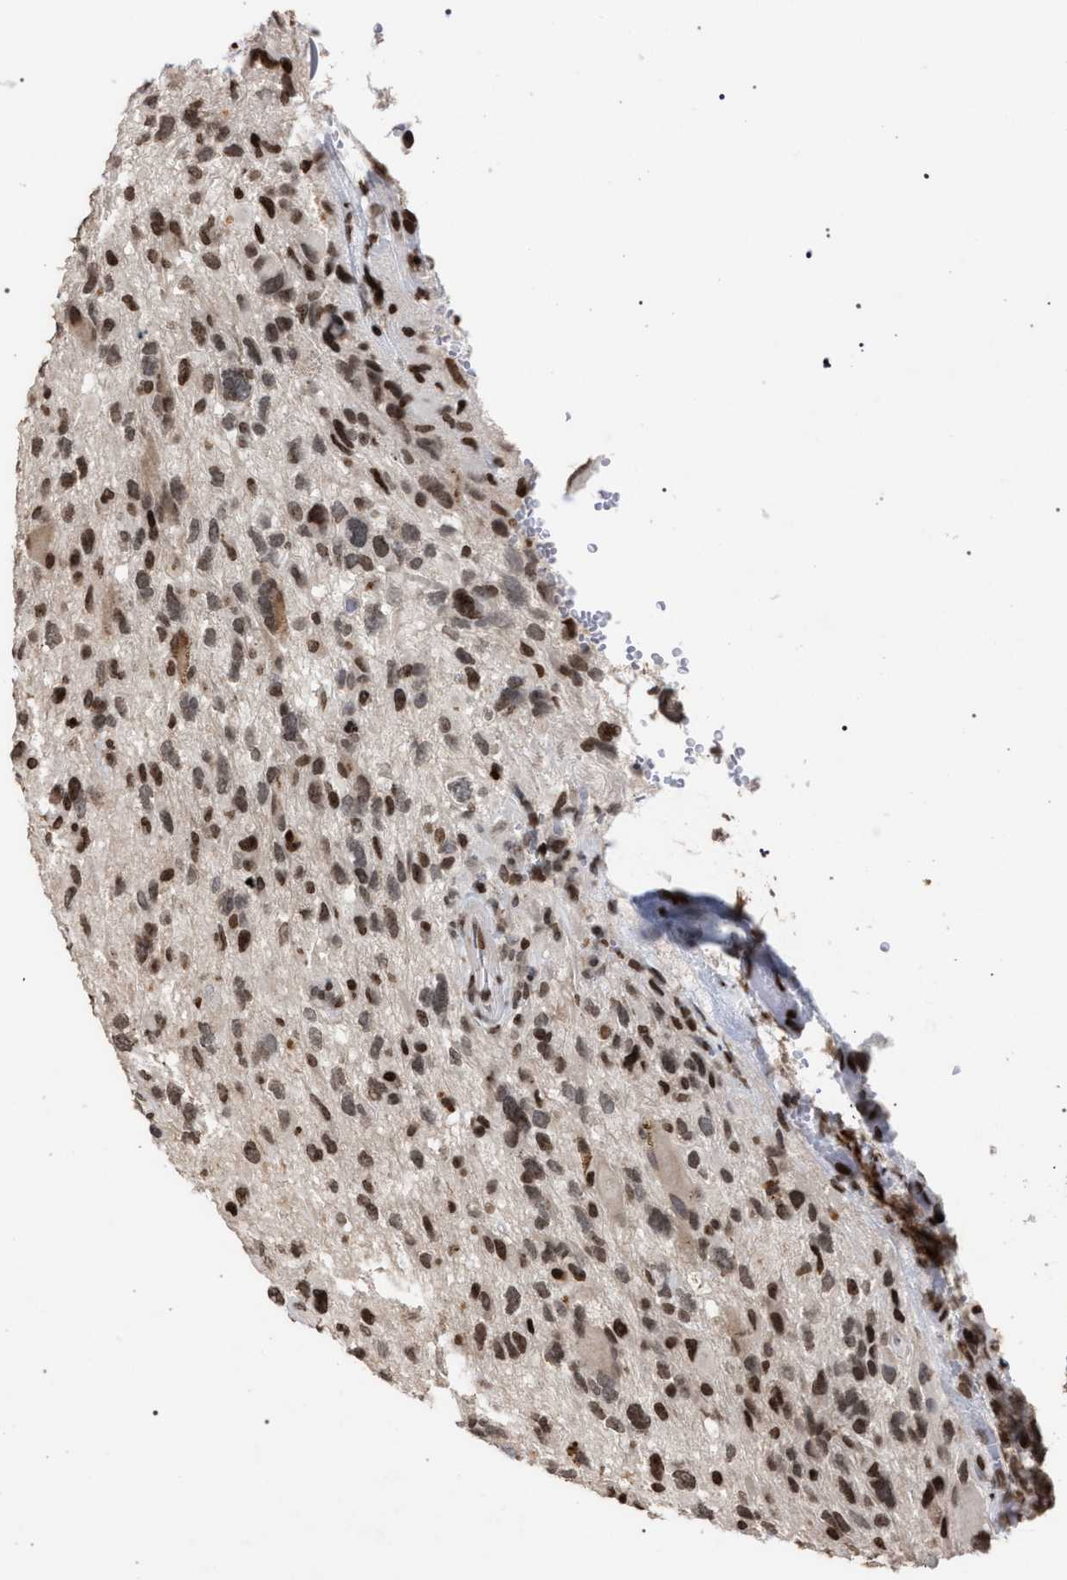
{"staining": {"intensity": "moderate", "quantity": ">75%", "location": "nuclear"}, "tissue": "glioma", "cell_type": "Tumor cells", "image_type": "cancer", "snomed": [{"axis": "morphology", "description": "Glioma, malignant, High grade"}, {"axis": "topography", "description": "Brain"}], "caption": "High-grade glioma (malignant) stained for a protein demonstrates moderate nuclear positivity in tumor cells.", "gene": "FOXD3", "patient": {"sex": "male", "age": 33}}